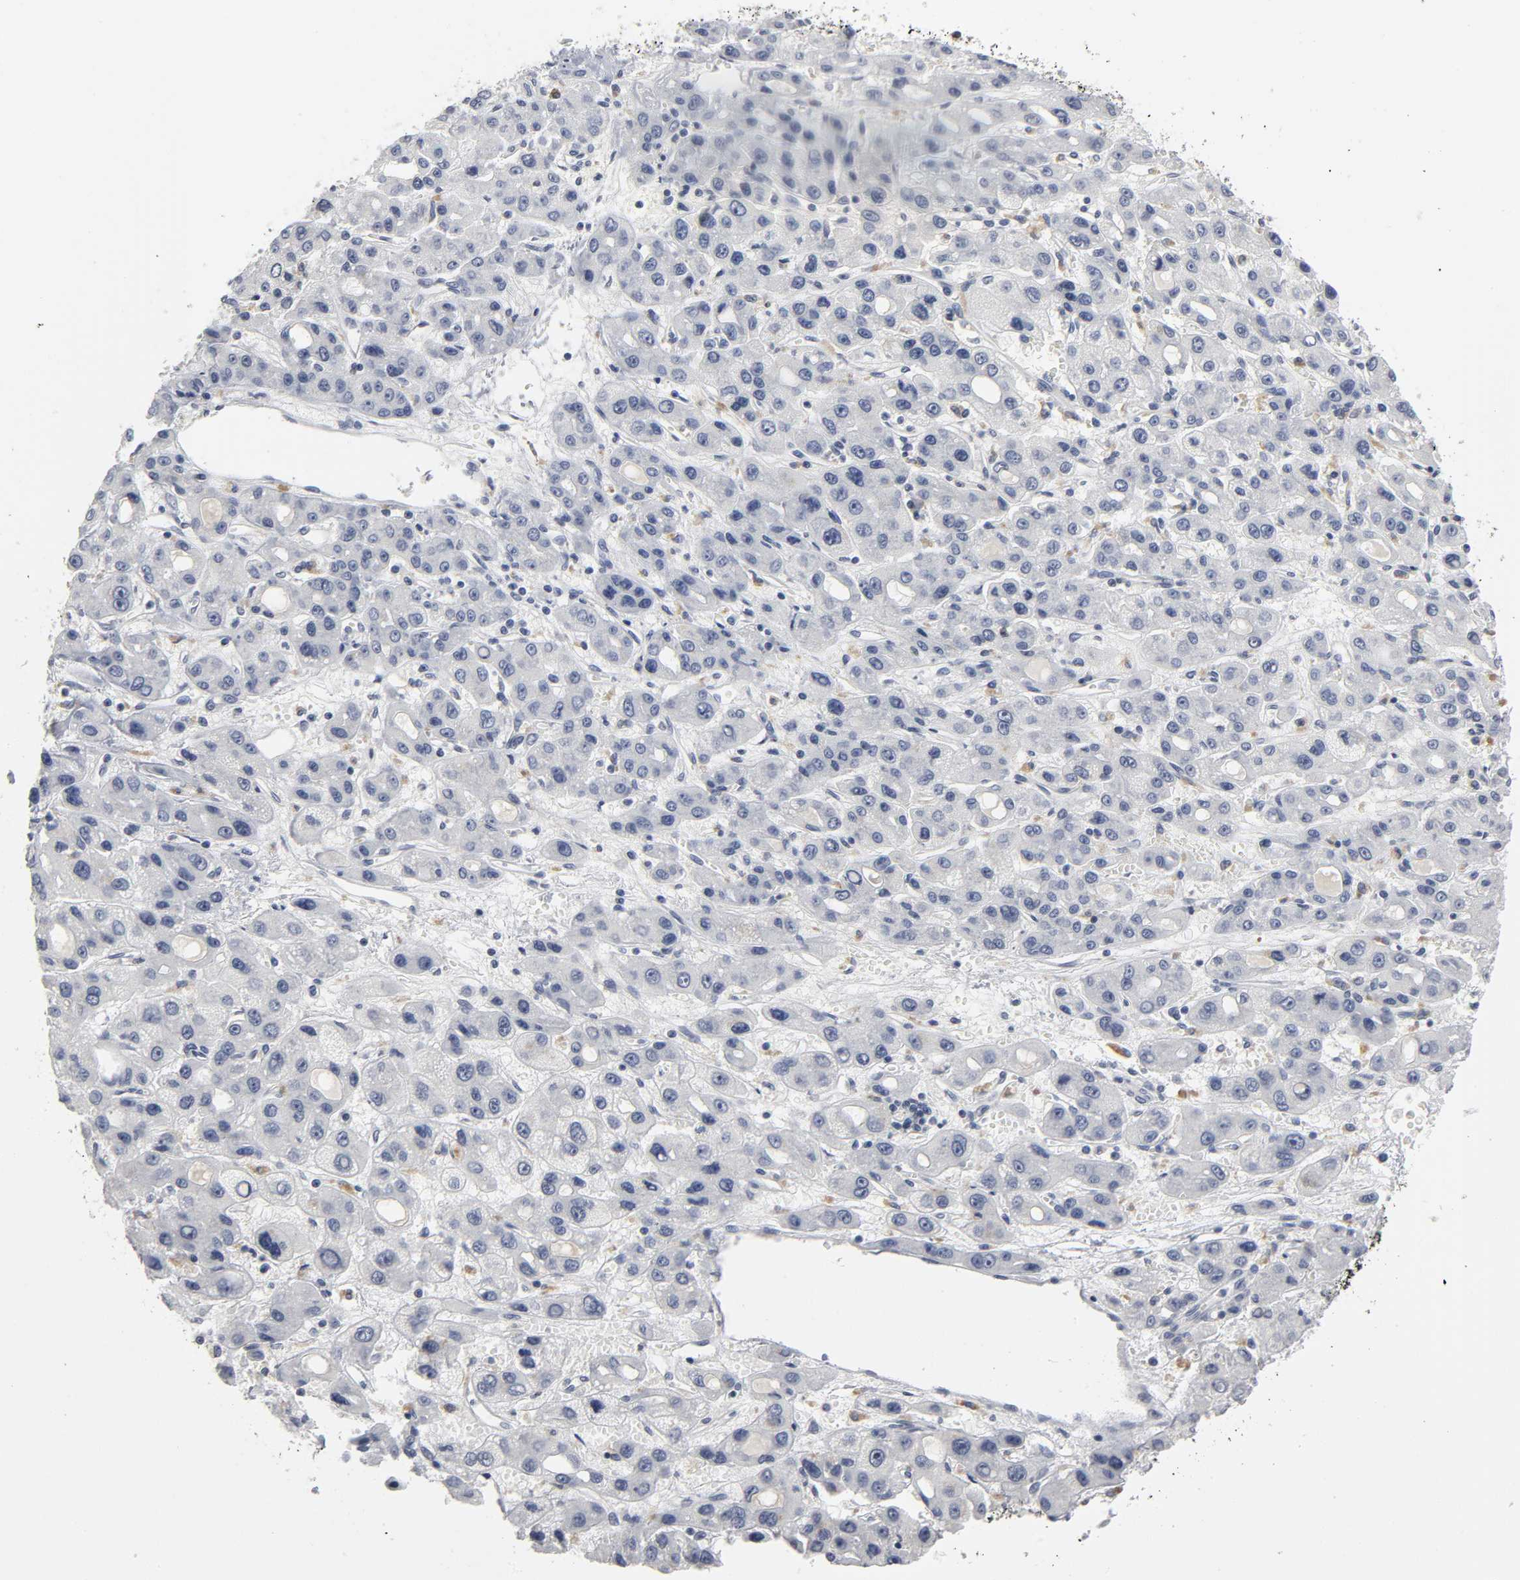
{"staining": {"intensity": "negative", "quantity": "none", "location": "none"}, "tissue": "liver cancer", "cell_type": "Tumor cells", "image_type": "cancer", "snomed": [{"axis": "morphology", "description": "Carcinoma, Hepatocellular, NOS"}, {"axis": "topography", "description": "Liver"}], "caption": "The image demonstrates no significant staining in tumor cells of hepatocellular carcinoma (liver). (Stains: DAB immunohistochemistry with hematoxylin counter stain, Microscopy: brightfield microscopy at high magnification).", "gene": "TCAP", "patient": {"sex": "male", "age": 55}}